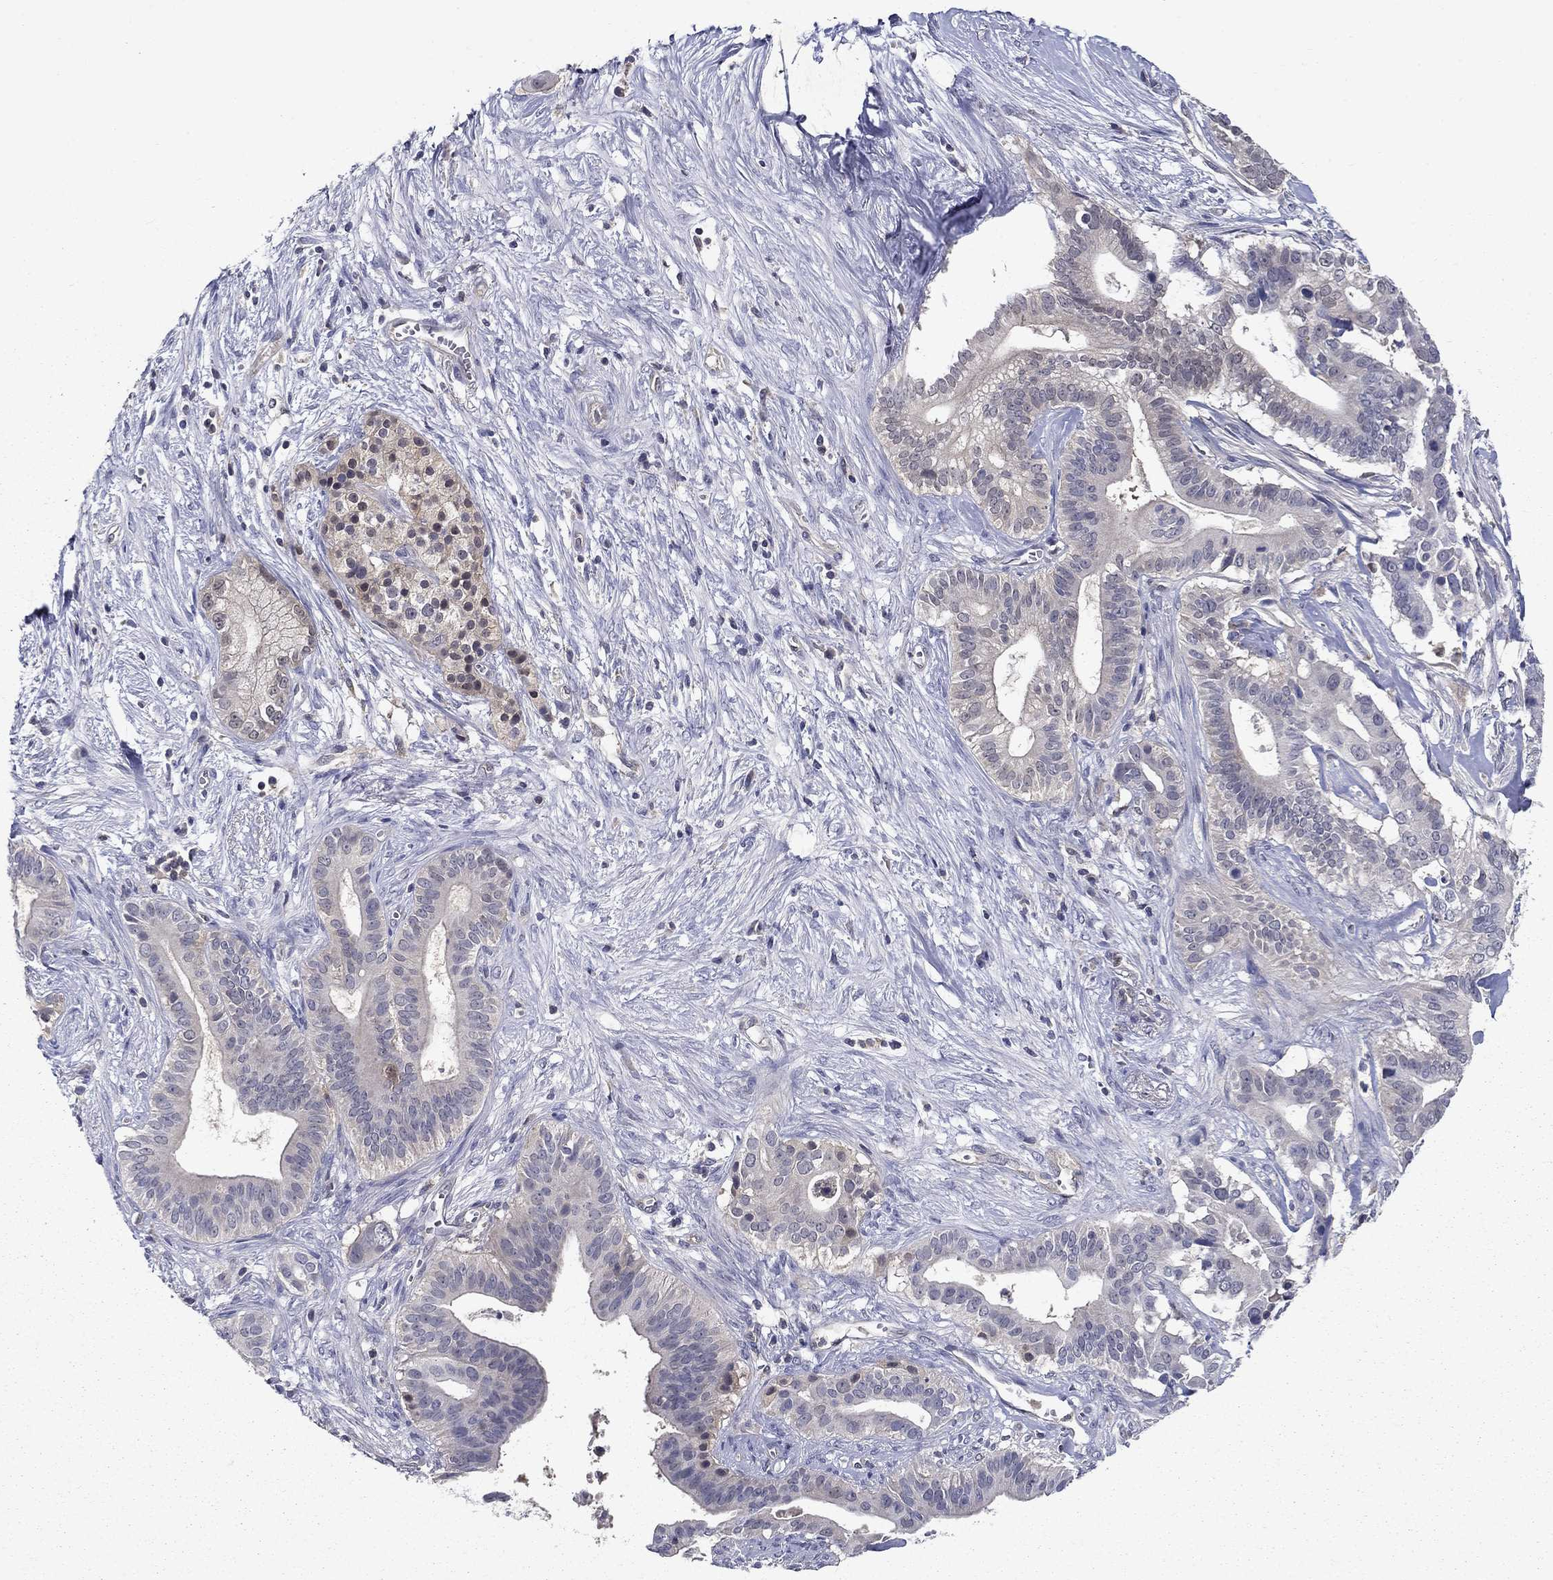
{"staining": {"intensity": "negative", "quantity": "none", "location": "none"}, "tissue": "pancreatic cancer", "cell_type": "Tumor cells", "image_type": "cancer", "snomed": [{"axis": "morphology", "description": "Adenocarcinoma, NOS"}, {"axis": "topography", "description": "Pancreas"}], "caption": "Immunohistochemistry micrograph of pancreatic cancer (adenocarcinoma) stained for a protein (brown), which exhibits no positivity in tumor cells. (Stains: DAB immunohistochemistry with hematoxylin counter stain, Microscopy: brightfield microscopy at high magnification).", "gene": "GLTP", "patient": {"sex": "male", "age": 61}}